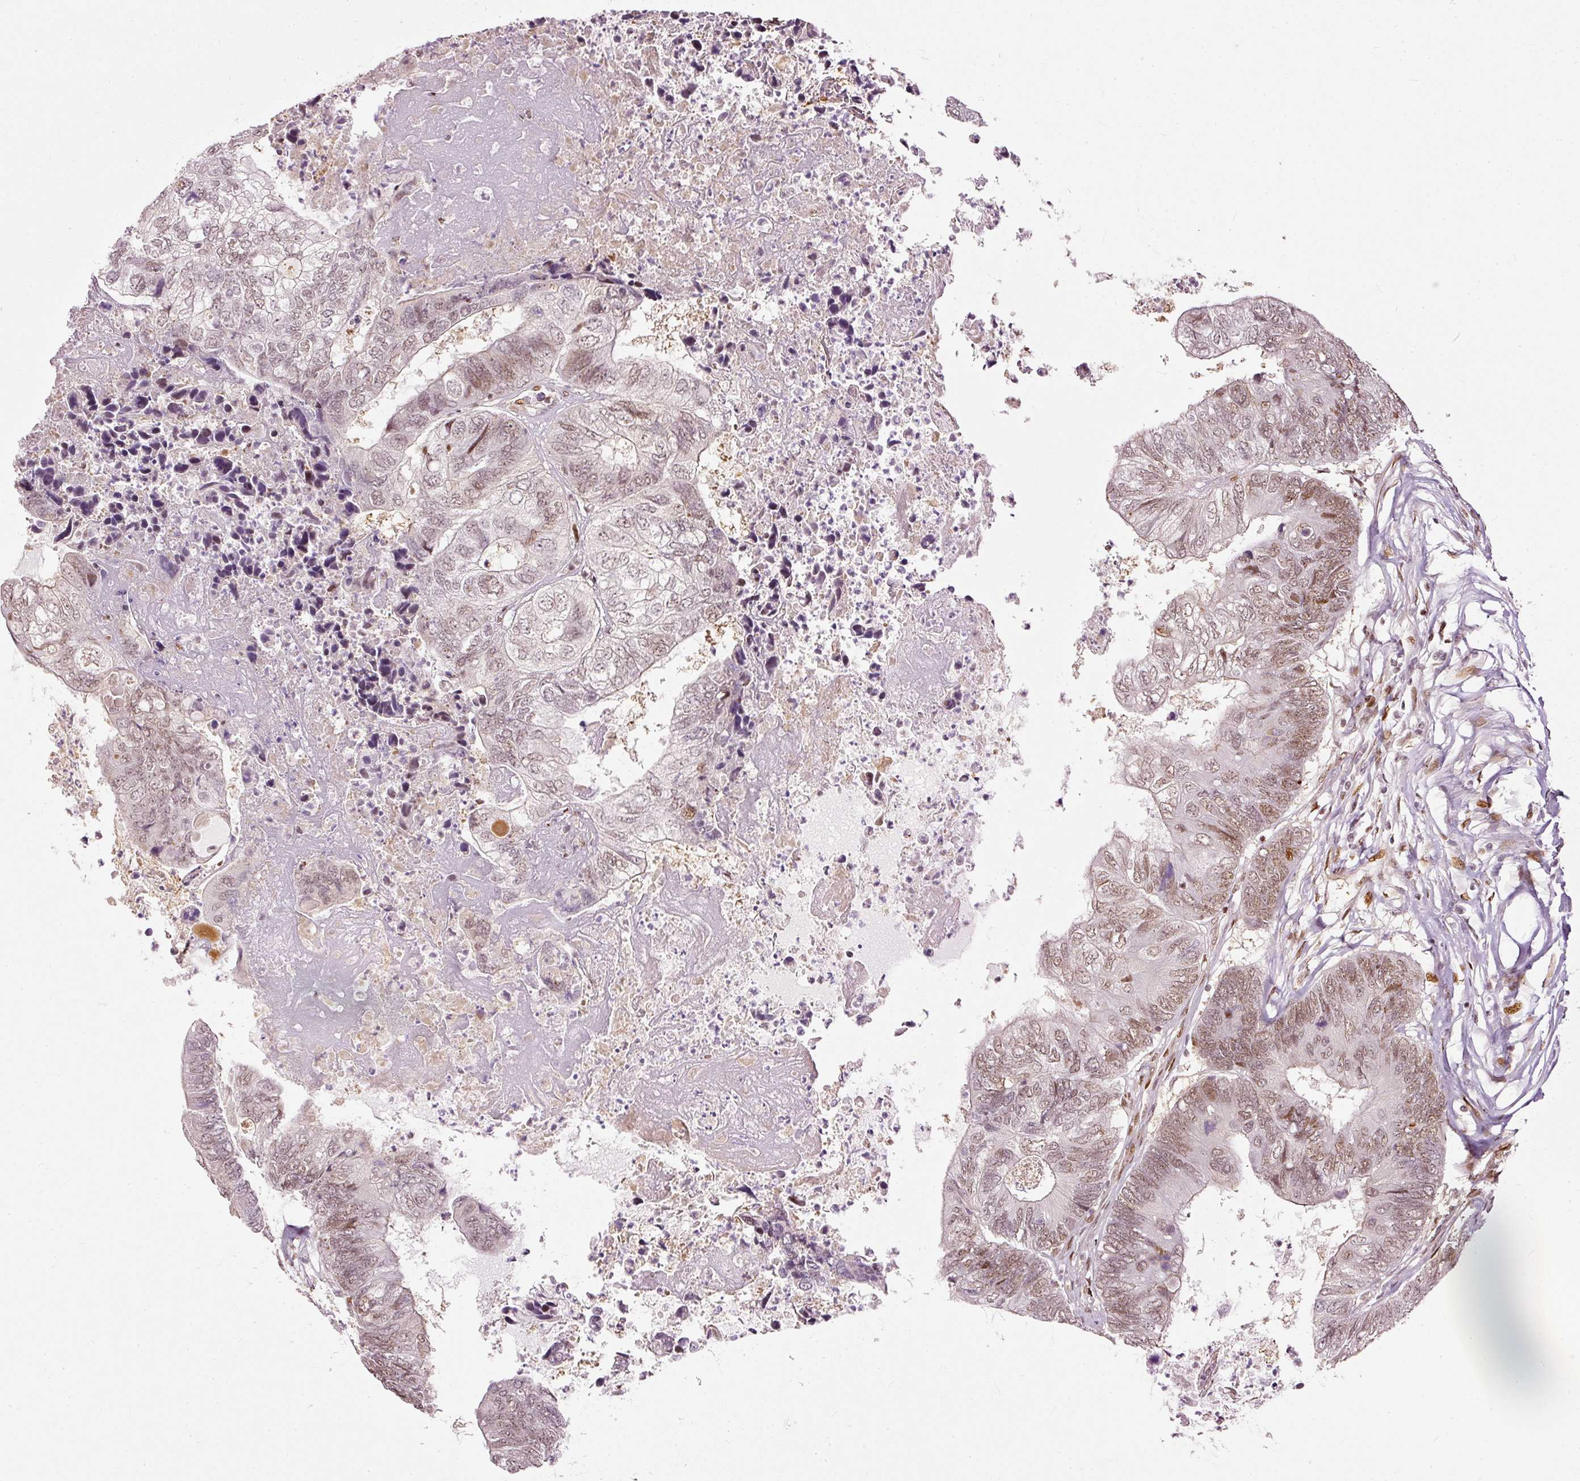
{"staining": {"intensity": "moderate", "quantity": ">75%", "location": "nuclear"}, "tissue": "colorectal cancer", "cell_type": "Tumor cells", "image_type": "cancer", "snomed": [{"axis": "morphology", "description": "Adenocarcinoma, NOS"}, {"axis": "topography", "description": "Colon"}], "caption": "This is a photomicrograph of immunohistochemistry (IHC) staining of adenocarcinoma (colorectal), which shows moderate positivity in the nuclear of tumor cells.", "gene": "ZNF778", "patient": {"sex": "female", "age": 67}}